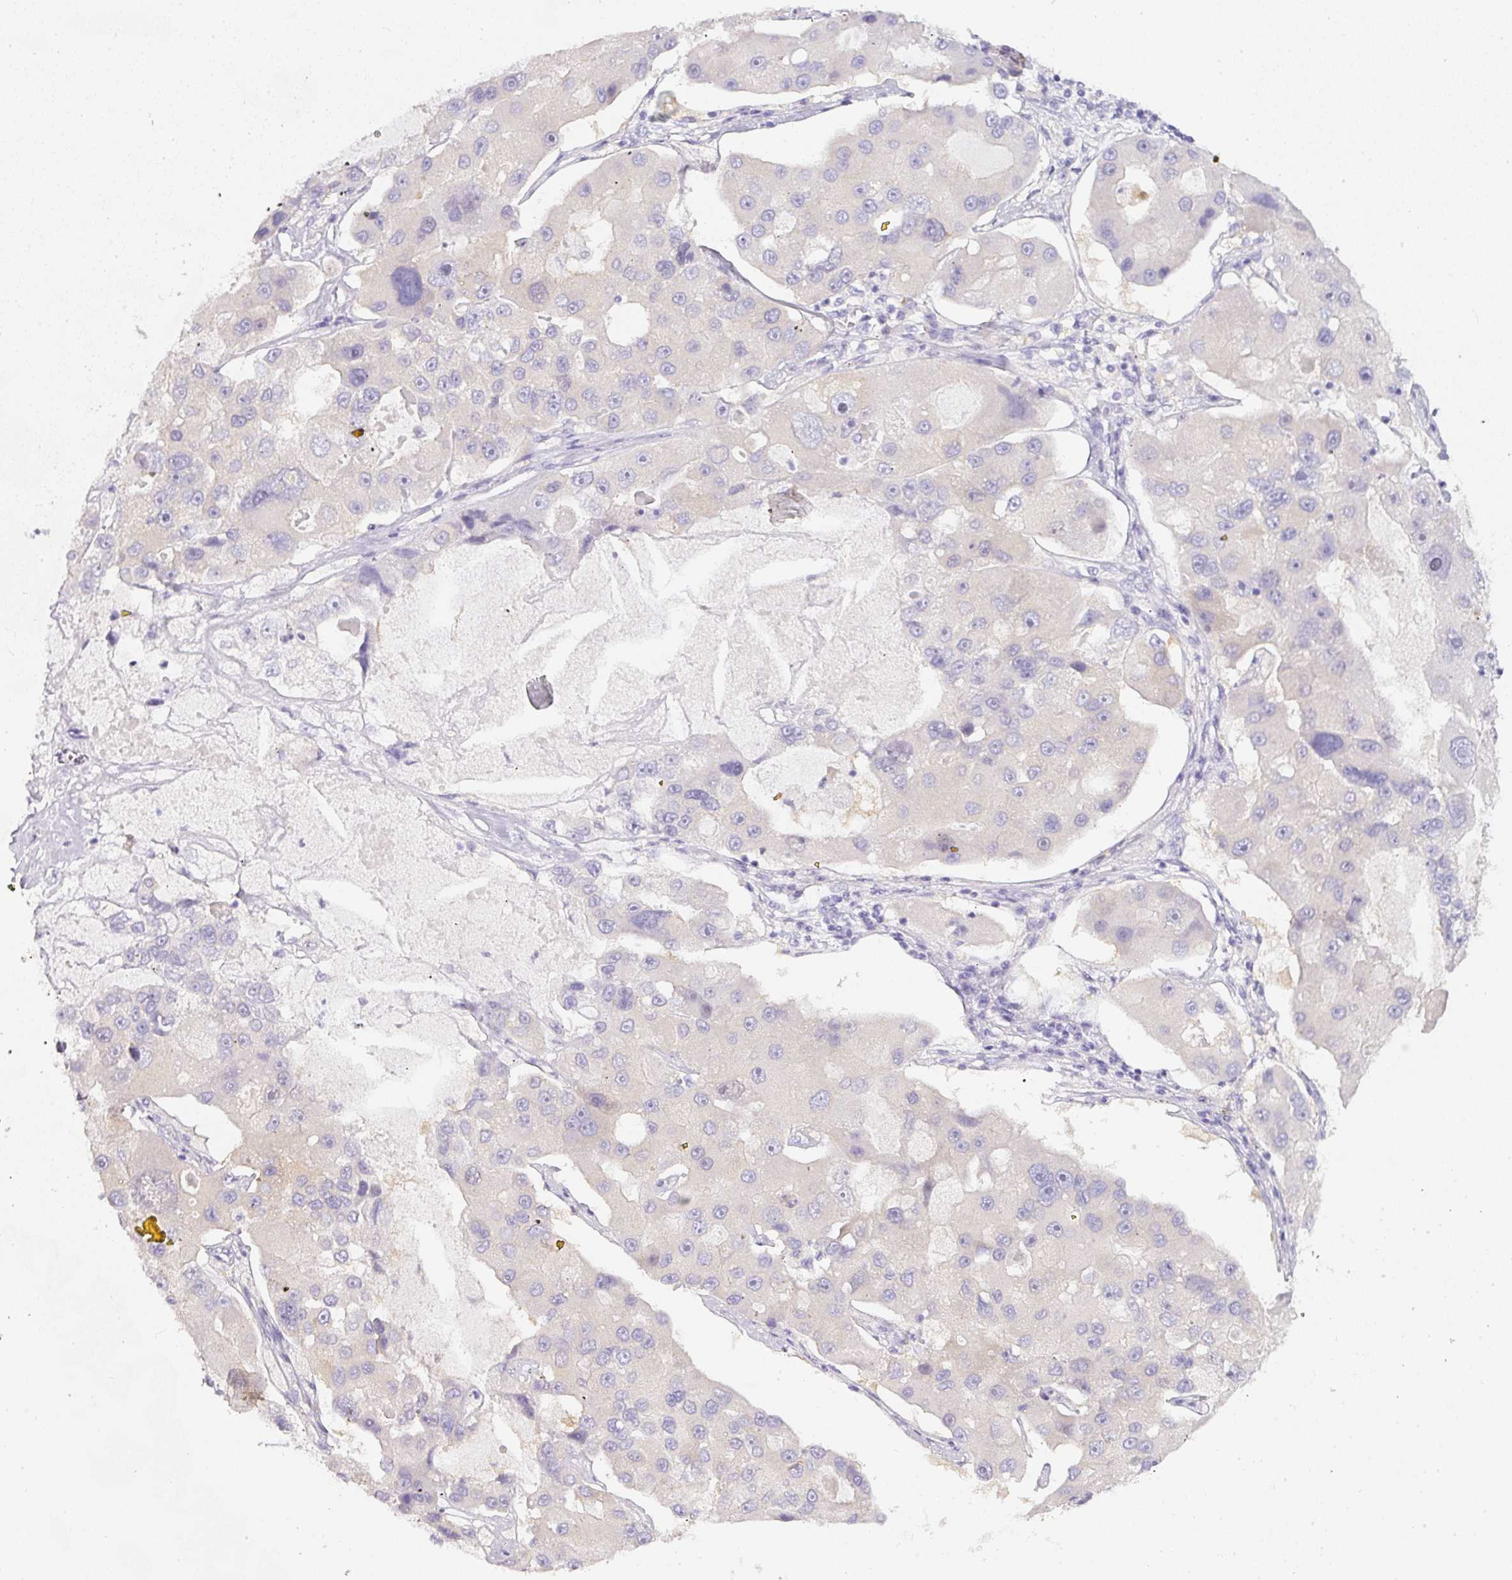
{"staining": {"intensity": "negative", "quantity": "none", "location": "none"}, "tissue": "lung cancer", "cell_type": "Tumor cells", "image_type": "cancer", "snomed": [{"axis": "morphology", "description": "Adenocarcinoma, NOS"}, {"axis": "topography", "description": "Lung"}], "caption": "This is an immunohistochemistry (IHC) photomicrograph of human lung adenocarcinoma. There is no positivity in tumor cells.", "gene": "SLC2A2", "patient": {"sex": "female", "age": 54}}